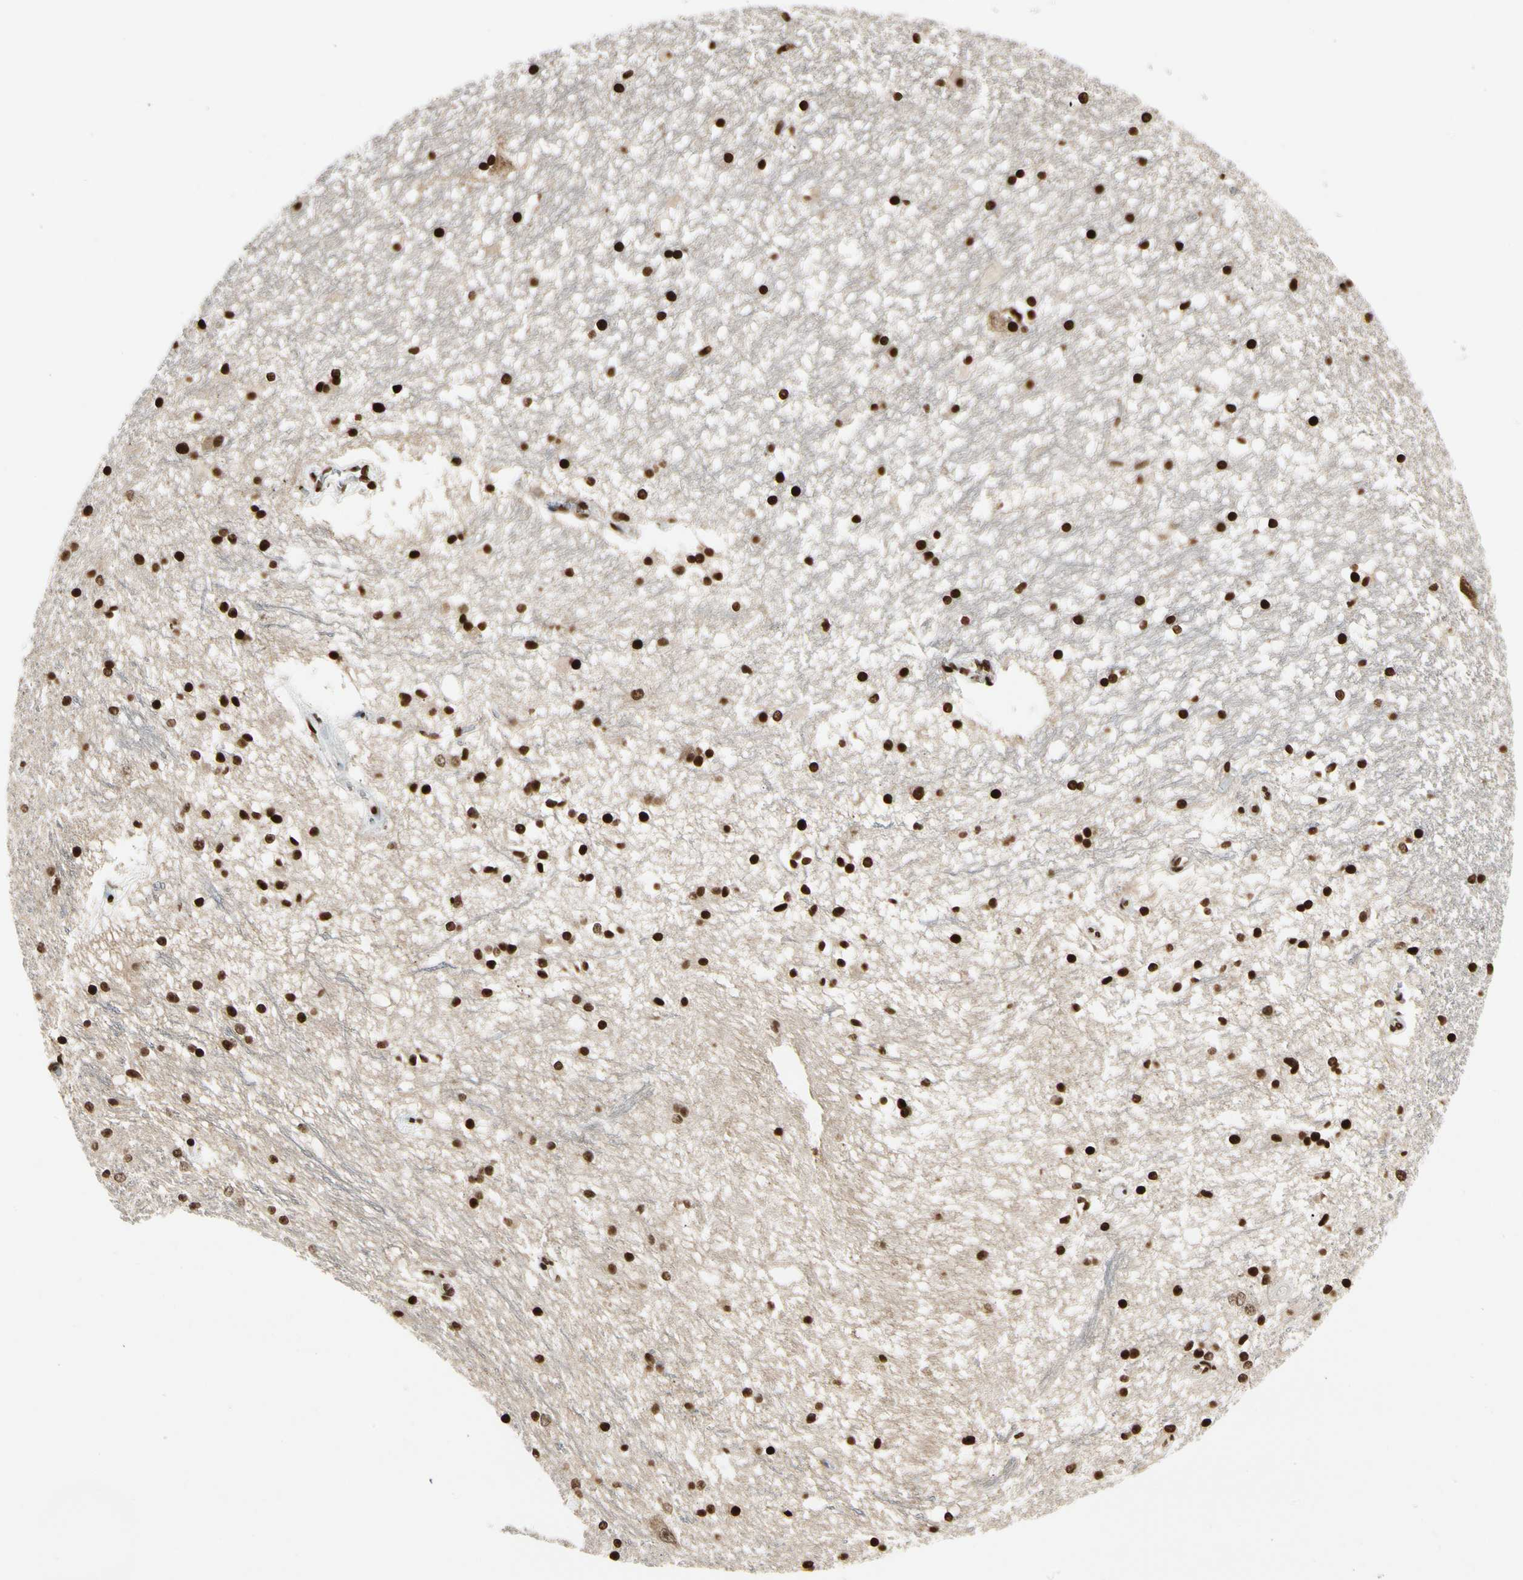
{"staining": {"intensity": "strong", "quantity": ">75%", "location": "nuclear"}, "tissue": "hippocampus", "cell_type": "Glial cells", "image_type": "normal", "snomed": [{"axis": "morphology", "description": "Normal tissue, NOS"}, {"axis": "topography", "description": "Hippocampus"}], "caption": "An image showing strong nuclear expression in approximately >75% of glial cells in unremarkable hippocampus, as visualized by brown immunohistochemical staining.", "gene": "EVC", "patient": {"sex": "male", "age": 45}}